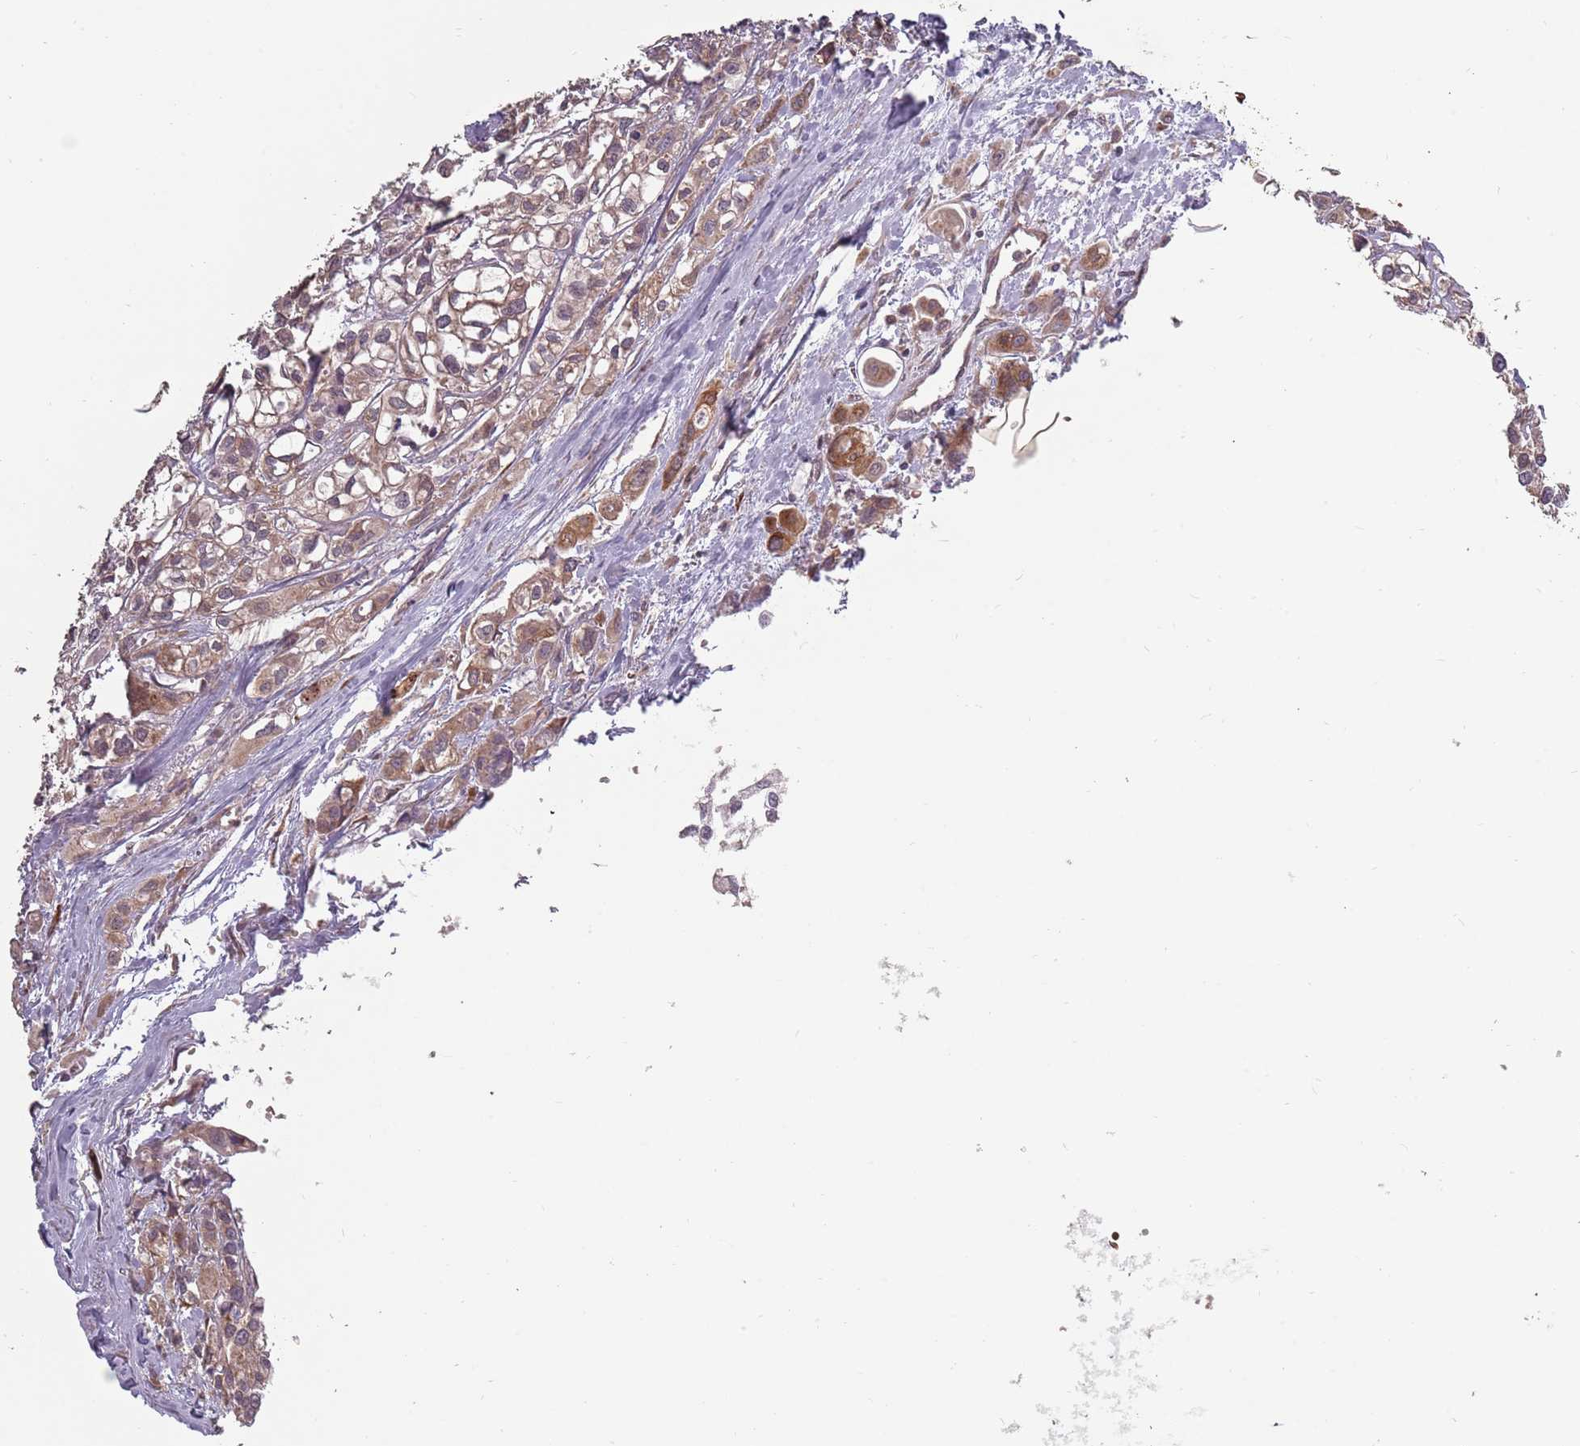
{"staining": {"intensity": "weak", "quantity": ">75%", "location": "cytoplasmic/membranous"}, "tissue": "urothelial cancer", "cell_type": "Tumor cells", "image_type": "cancer", "snomed": [{"axis": "morphology", "description": "Urothelial carcinoma, High grade"}, {"axis": "topography", "description": "Urinary bladder"}], "caption": "Urothelial carcinoma (high-grade) stained with immunohistochemistry (IHC) demonstrates weak cytoplasmic/membranous expression in about >75% of tumor cells.", "gene": "PLD6", "patient": {"sex": "male", "age": 67}}